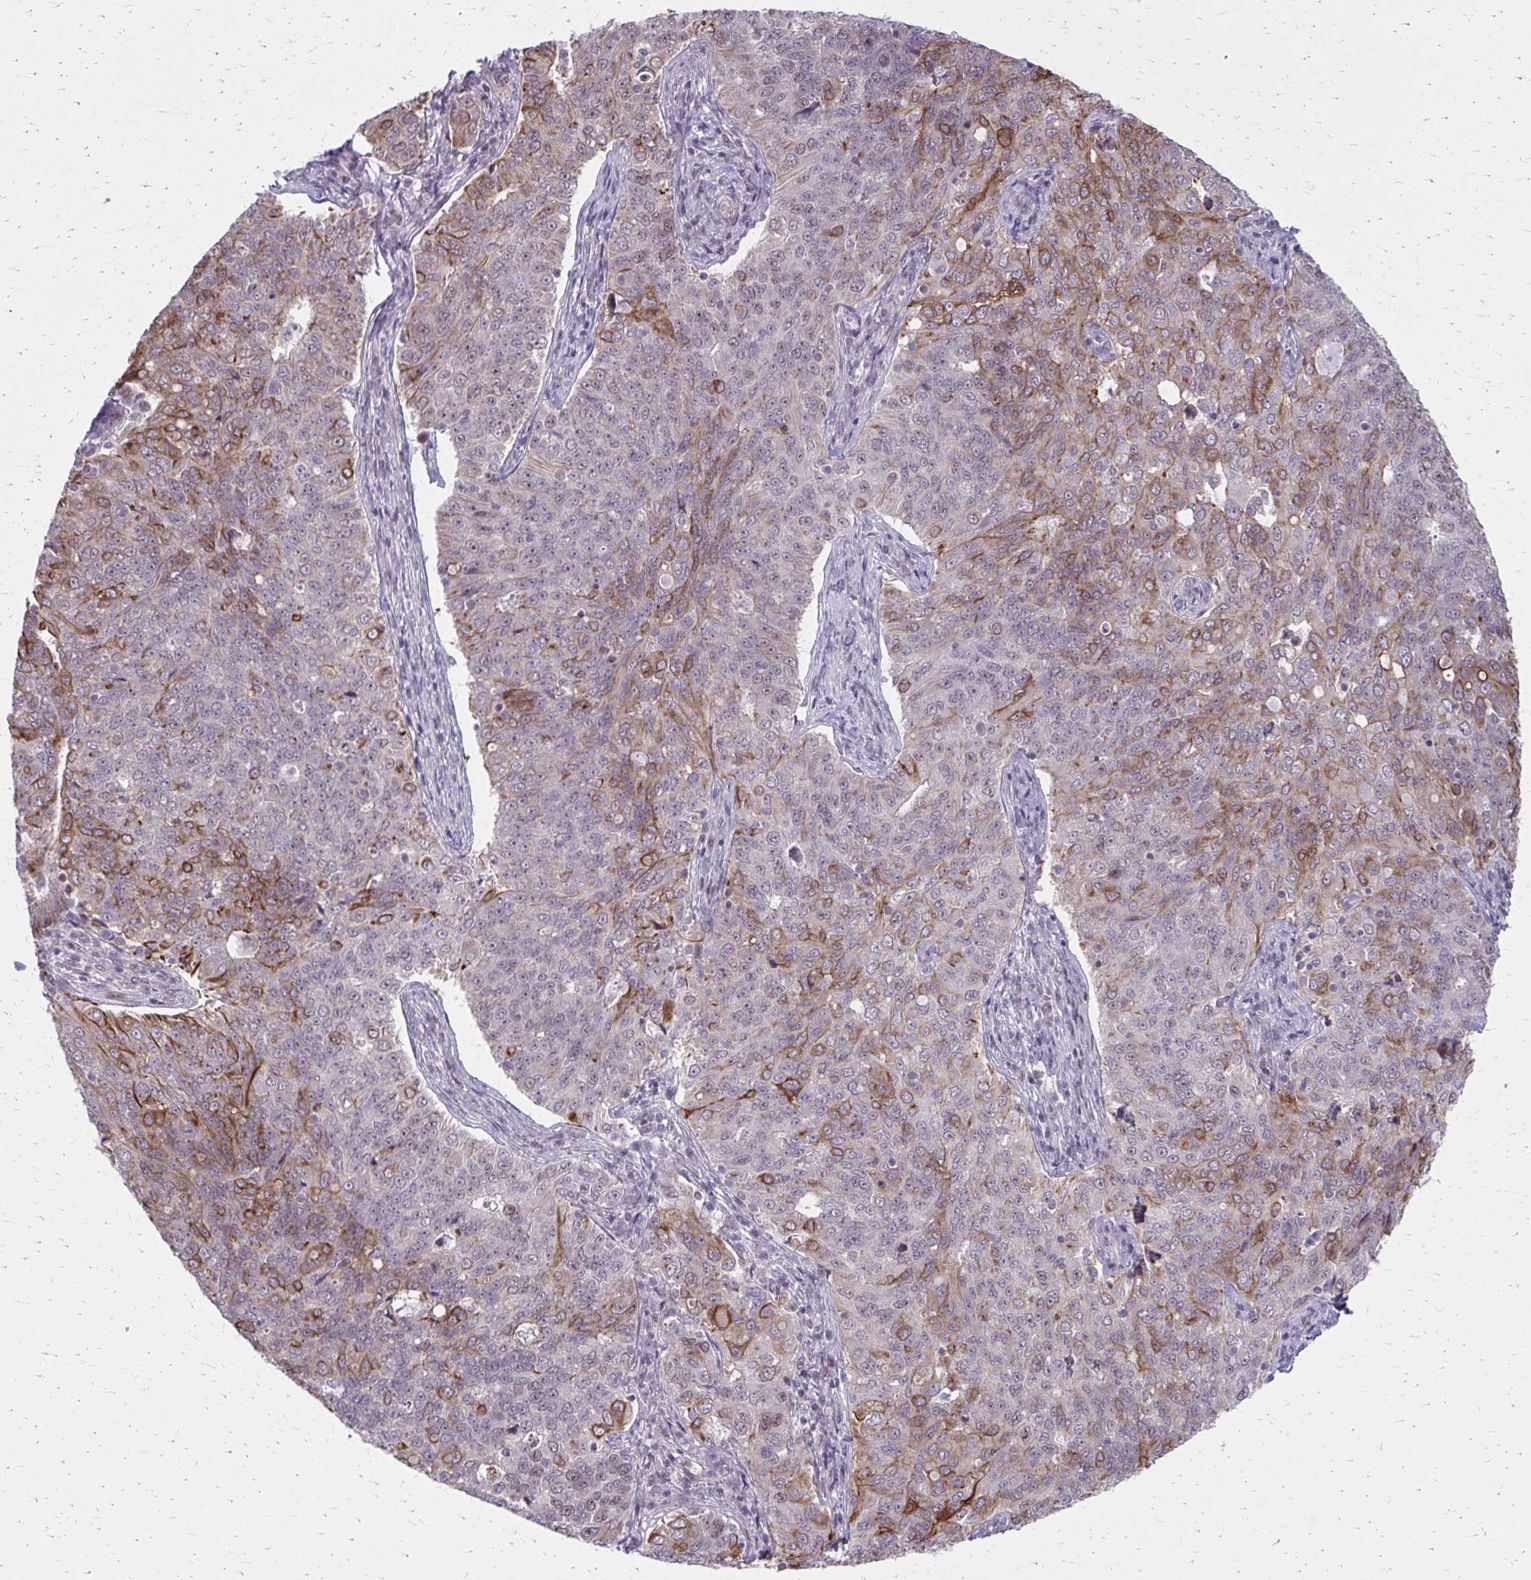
{"staining": {"intensity": "moderate", "quantity": "<25%", "location": "cytoplasmic/membranous,nuclear"}, "tissue": "endometrial cancer", "cell_type": "Tumor cells", "image_type": "cancer", "snomed": [{"axis": "morphology", "description": "Adenocarcinoma, NOS"}, {"axis": "topography", "description": "Endometrium"}], "caption": "About <25% of tumor cells in endometrial cancer (adenocarcinoma) show moderate cytoplasmic/membranous and nuclear protein expression as visualized by brown immunohistochemical staining.", "gene": "ANKRD30B", "patient": {"sex": "female", "age": 43}}